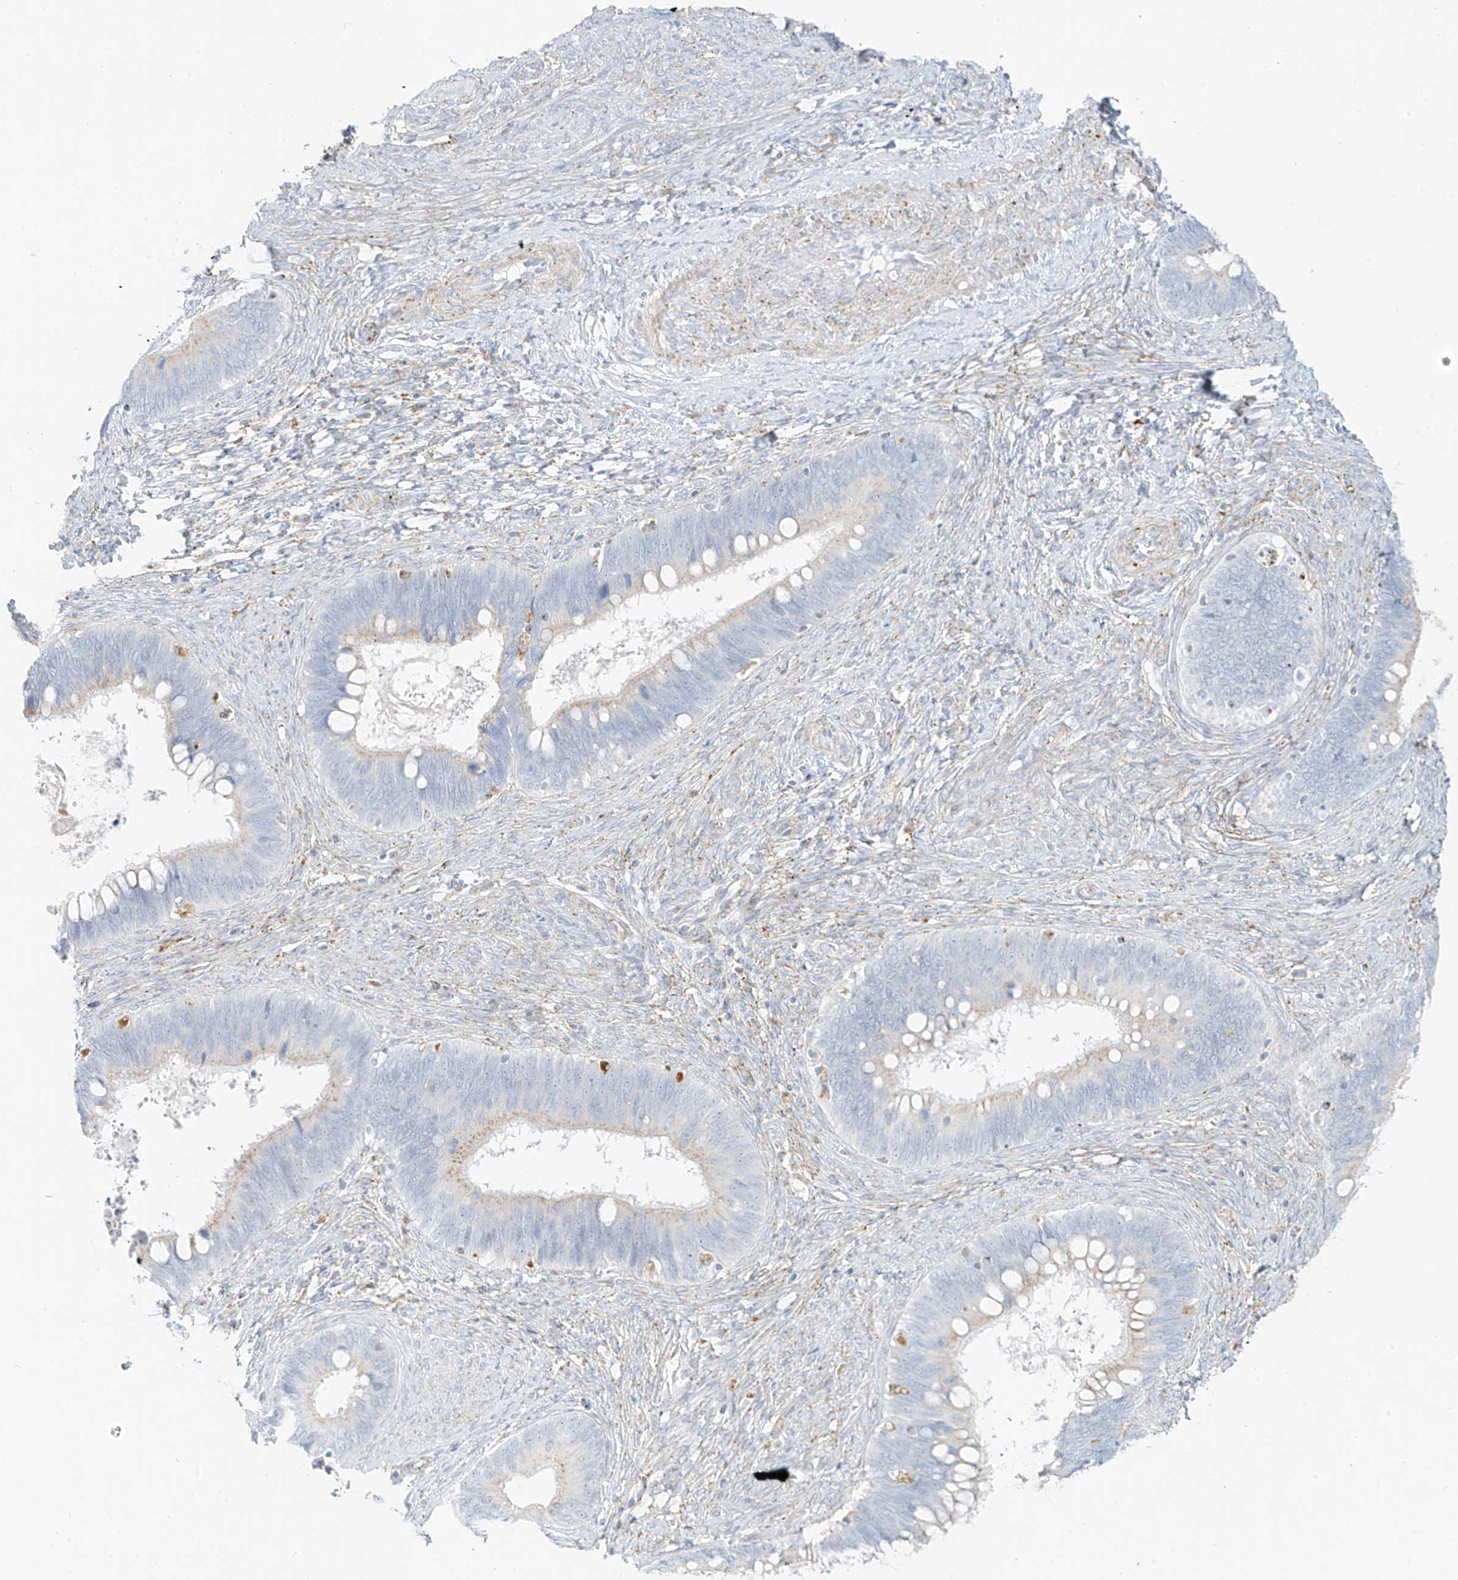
{"staining": {"intensity": "negative", "quantity": "none", "location": "none"}, "tissue": "cervical cancer", "cell_type": "Tumor cells", "image_type": "cancer", "snomed": [{"axis": "morphology", "description": "Adenocarcinoma, NOS"}, {"axis": "topography", "description": "Cervix"}], "caption": "An image of cervical cancer stained for a protein shows no brown staining in tumor cells.", "gene": "SLC35F6", "patient": {"sex": "female", "age": 42}}